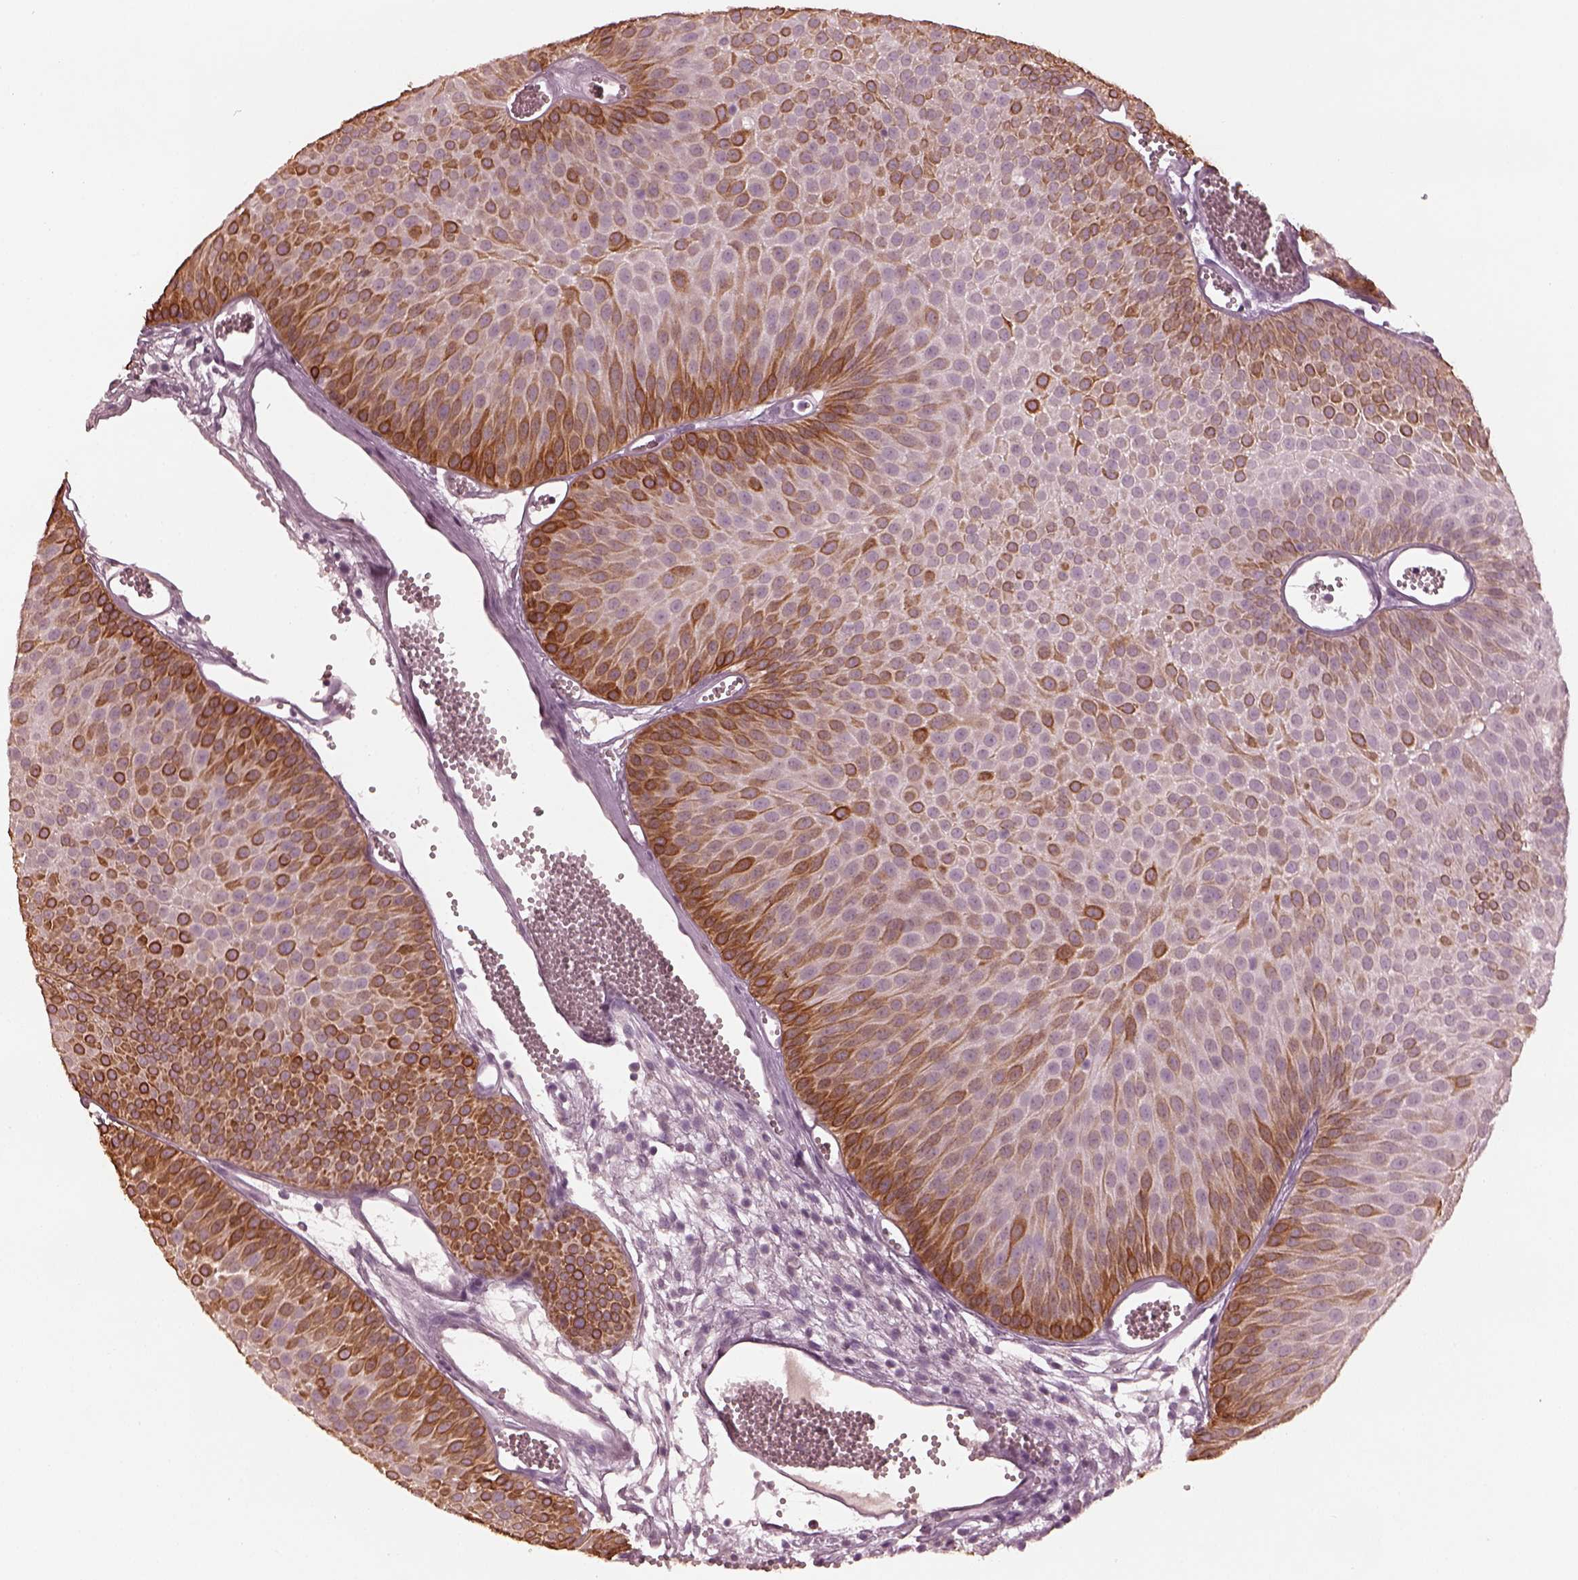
{"staining": {"intensity": "strong", "quantity": ">75%", "location": "cytoplasmic/membranous"}, "tissue": "urothelial cancer", "cell_type": "Tumor cells", "image_type": "cancer", "snomed": [{"axis": "morphology", "description": "Urothelial carcinoma, Low grade"}, {"axis": "topography", "description": "Urinary bladder"}], "caption": "Immunohistochemistry of human low-grade urothelial carcinoma reveals high levels of strong cytoplasmic/membranous expression in approximately >75% of tumor cells.", "gene": "KRT79", "patient": {"sex": "male", "age": 52}}